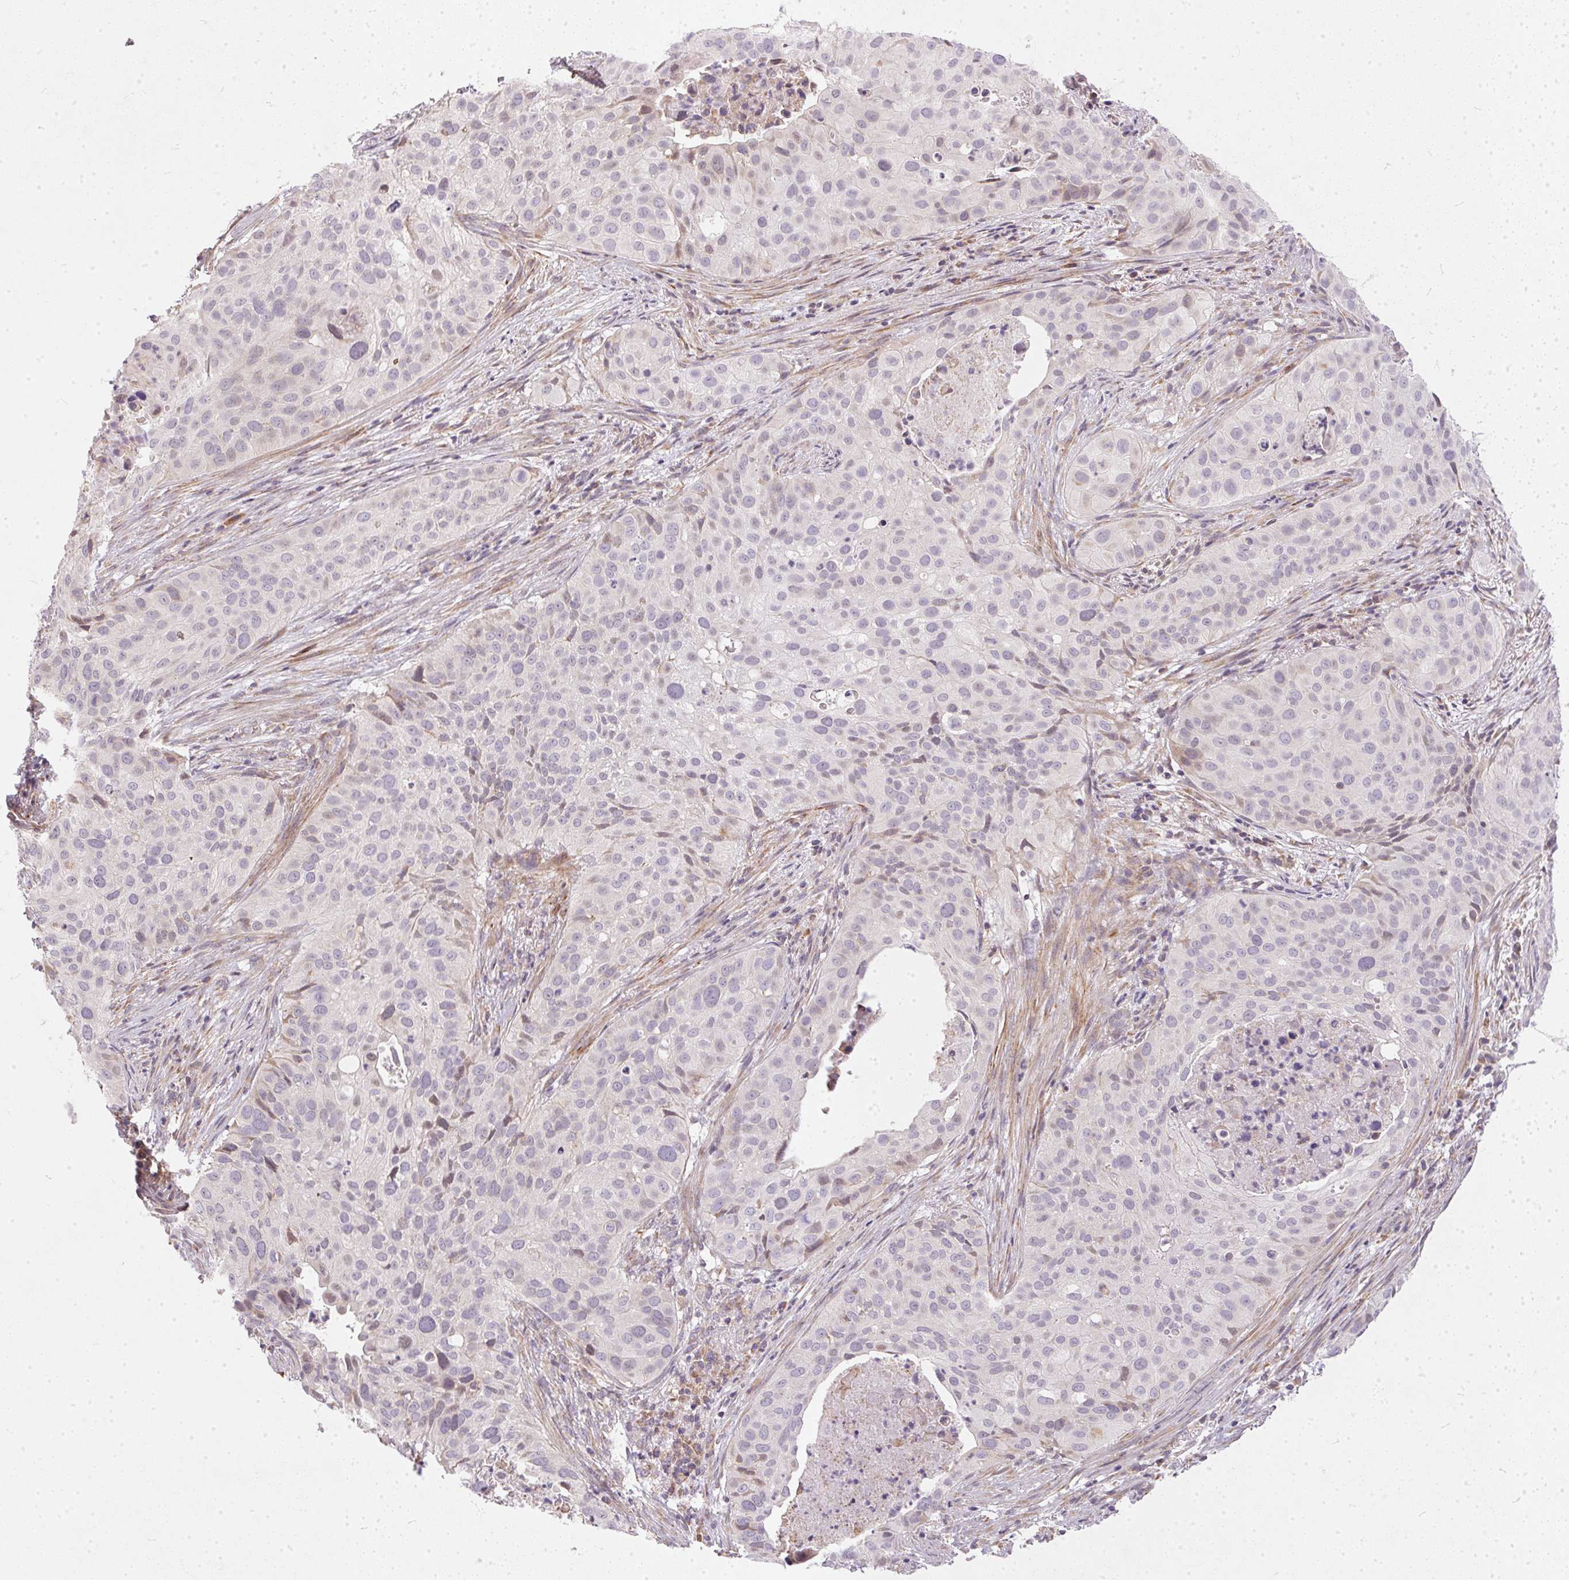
{"staining": {"intensity": "negative", "quantity": "none", "location": "none"}, "tissue": "cervical cancer", "cell_type": "Tumor cells", "image_type": "cancer", "snomed": [{"axis": "morphology", "description": "Squamous cell carcinoma, NOS"}, {"axis": "topography", "description": "Cervix"}], "caption": "DAB (3,3'-diaminobenzidine) immunohistochemical staining of human cervical cancer (squamous cell carcinoma) demonstrates no significant positivity in tumor cells. (Brightfield microscopy of DAB IHC at high magnification).", "gene": "VWA5B2", "patient": {"sex": "female", "age": 38}}